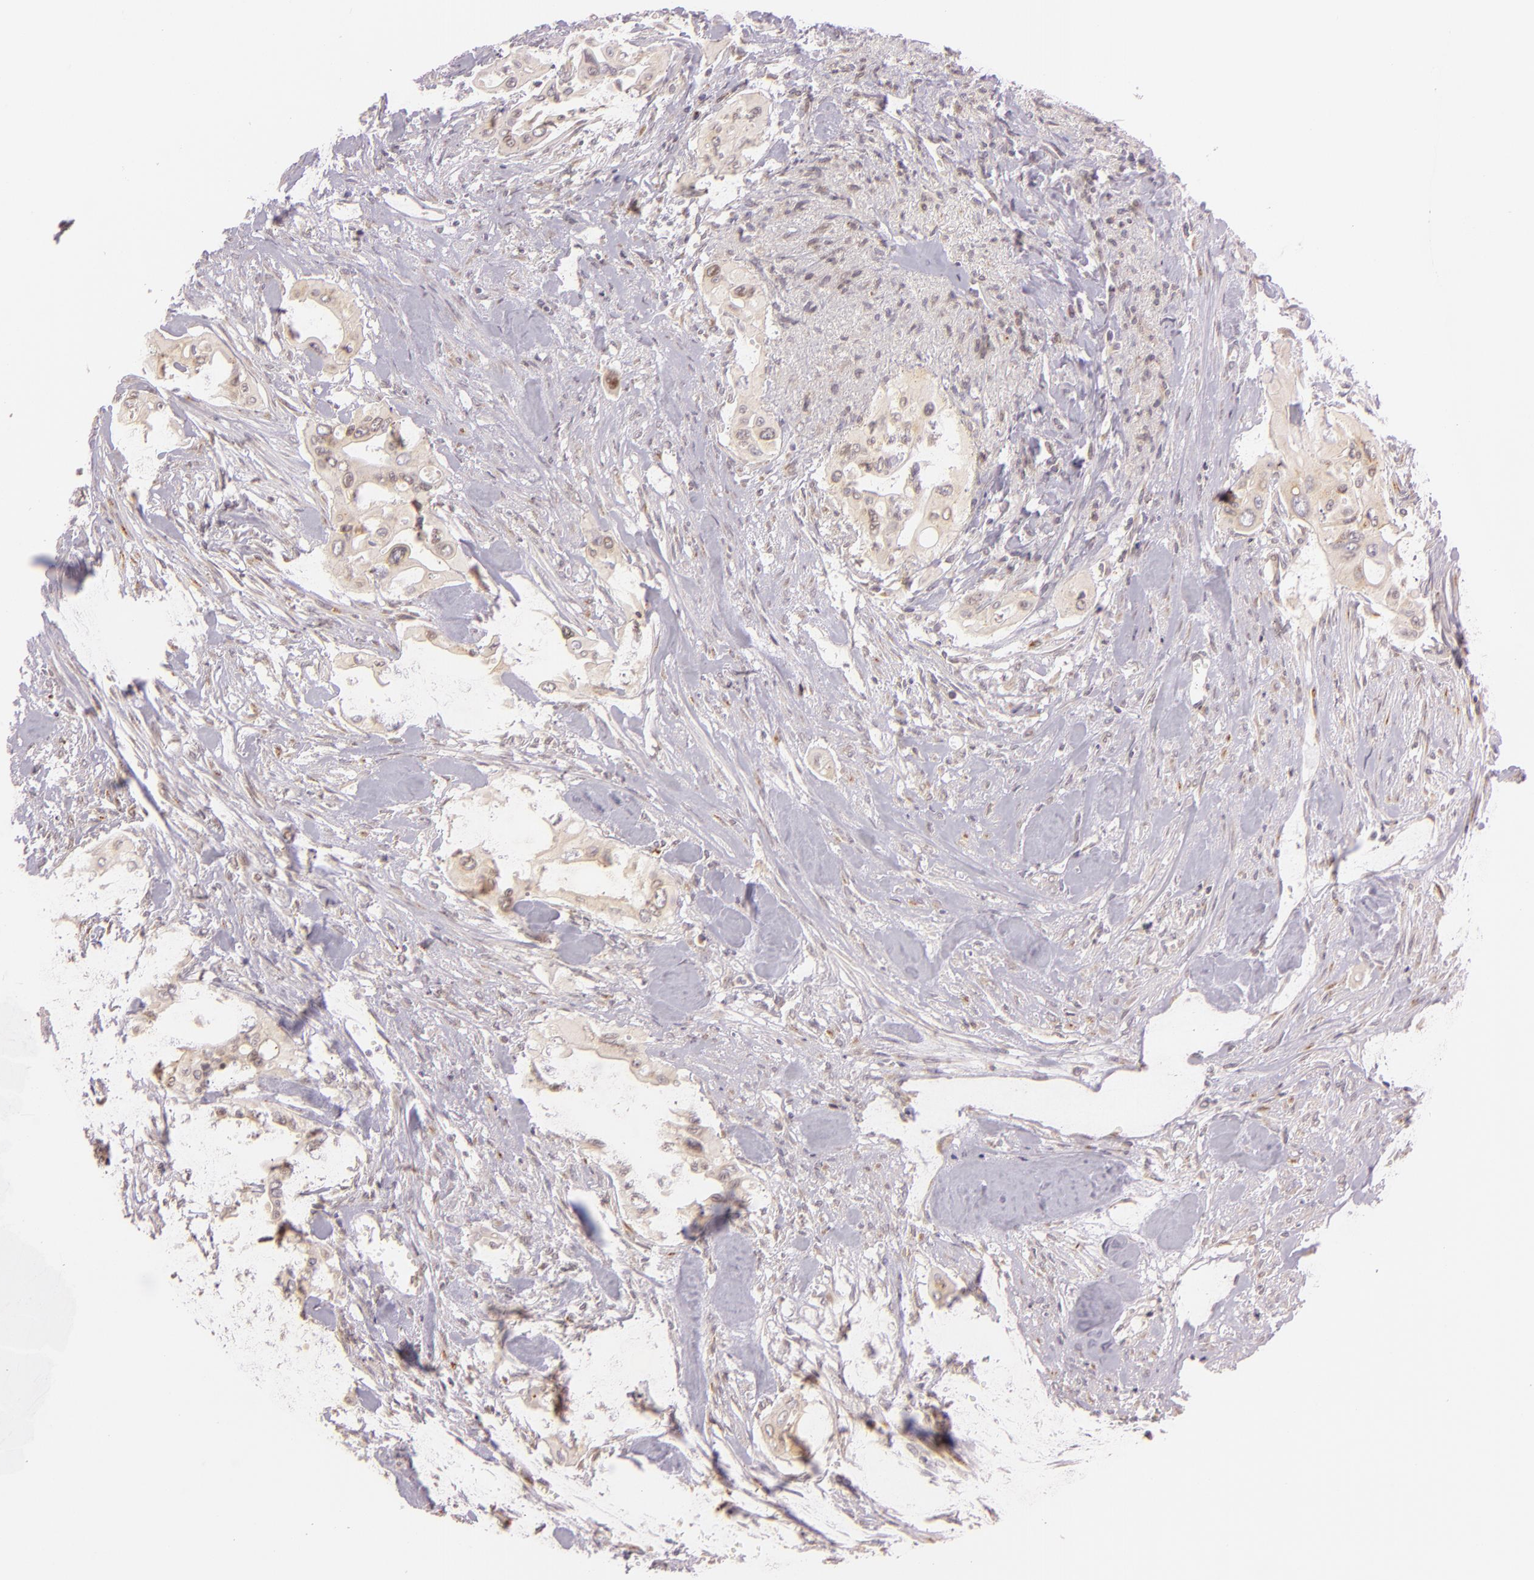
{"staining": {"intensity": "weak", "quantity": ">75%", "location": "cytoplasmic/membranous"}, "tissue": "pancreatic cancer", "cell_type": "Tumor cells", "image_type": "cancer", "snomed": [{"axis": "morphology", "description": "Adenocarcinoma, NOS"}, {"axis": "topography", "description": "Pancreas"}], "caption": "Pancreatic cancer (adenocarcinoma) stained for a protein (brown) shows weak cytoplasmic/membranous positive expression in about >75% of tumor cells.", "gene": "LGMN", "patient": {"sex": "male", "age": 77}}